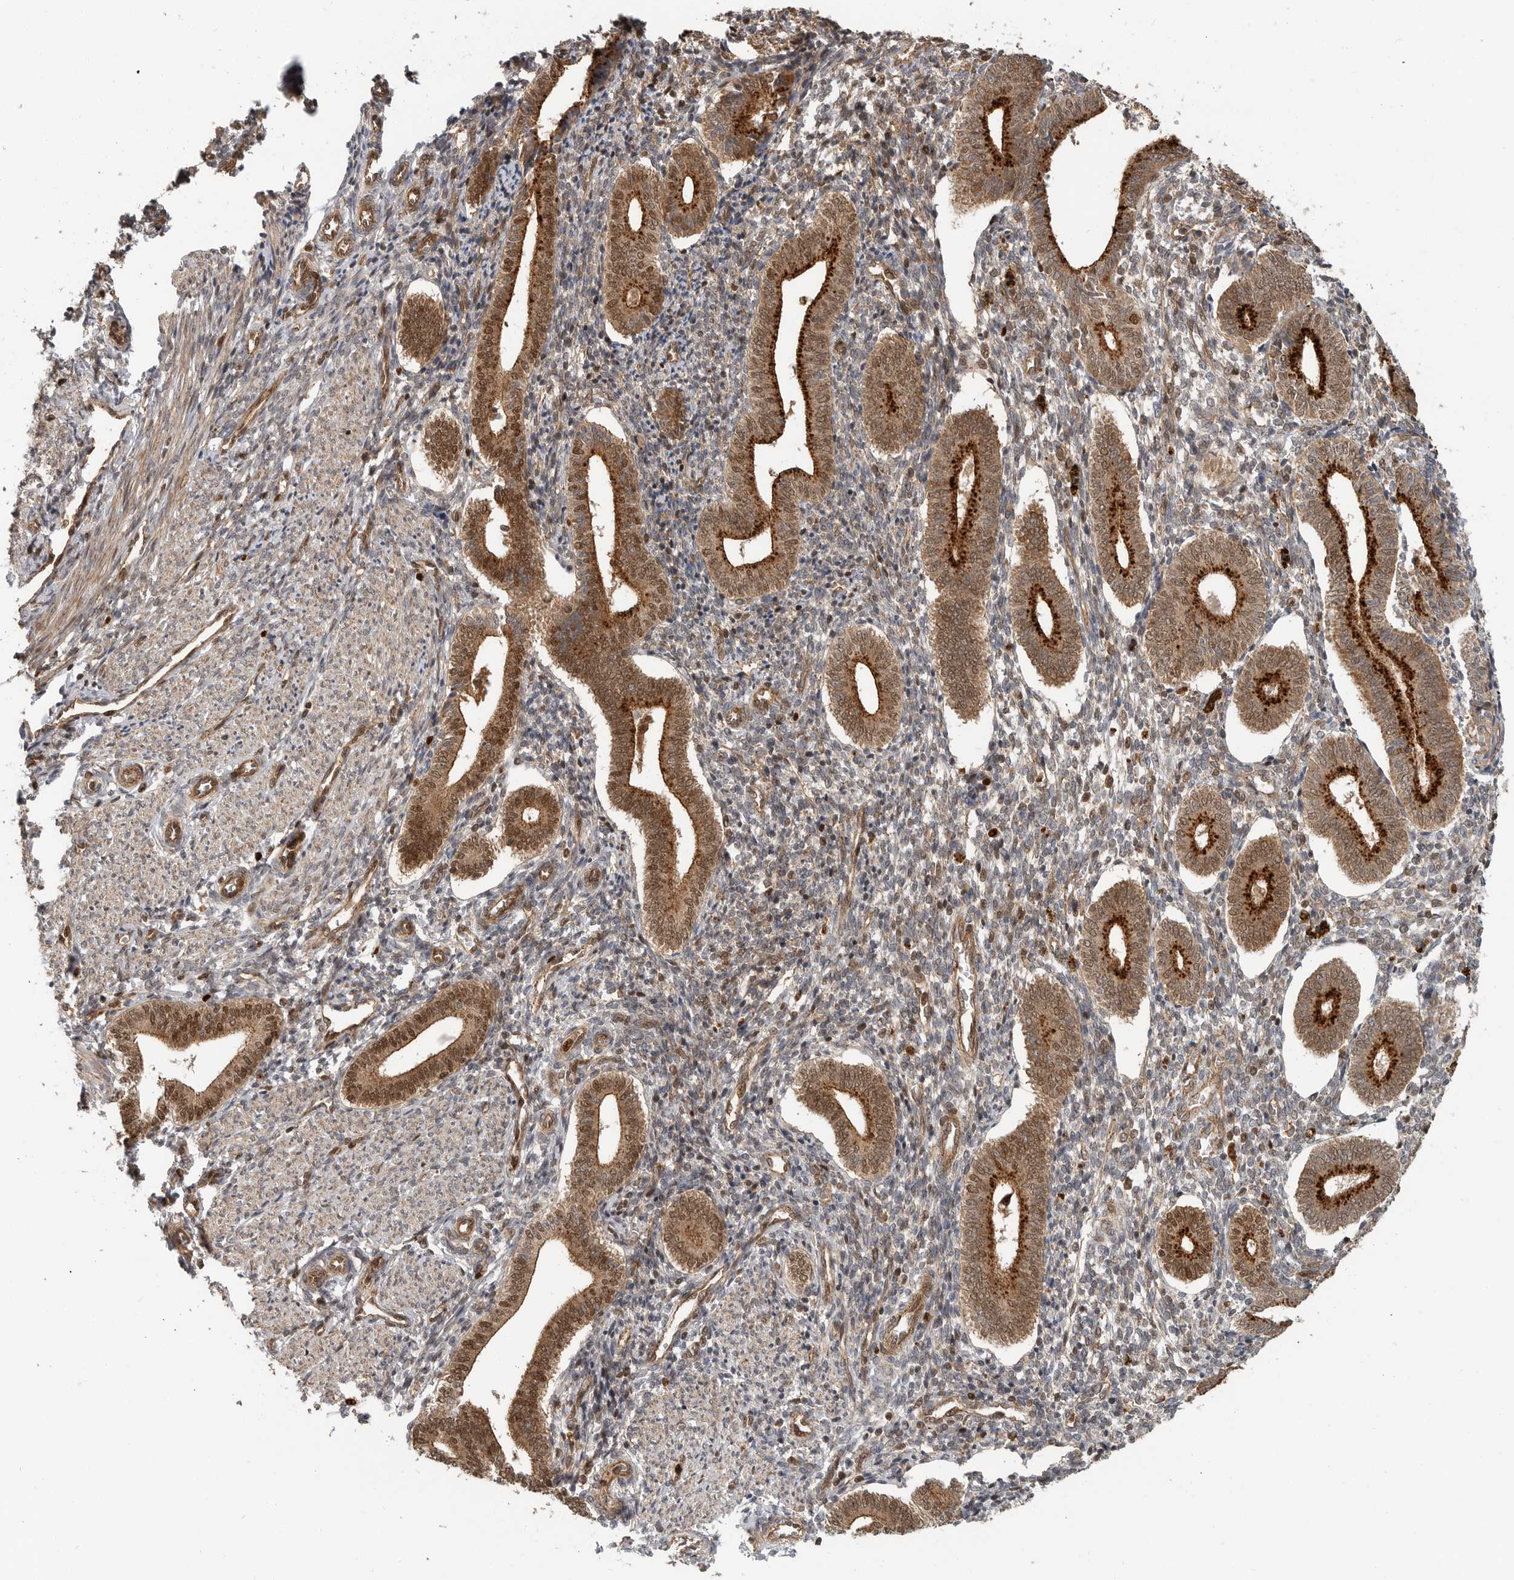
{"staining": {"intensity": "weak", "quantity": "25%-75%", "location": "cytoplasmic/membranous,nuclear"}, "tissue": "endometrium", "cell_type": "Cells in endometrial stroma", "image_type": "normal", "snomed": [{"axis": "morphology", "description": "Normal tissue, NOS"}, {"axis": "topography", "description": "Uterus"}, {"axis": "topography", "description": "Endometrium"}], "caption": "IHC photomicrograph of benign endometrium: endometrium stained using immunohistochemistry (IHC) reveals low levels of weak protein expression localized specifically in the cytoplasmic/membranous,nuclear of cells in endometrial stroma, appearing as a cytoplasmic/membranous,nuclear brown color.", "gene": "STRAP", "patient": {"sex": "female", "age": 33}}